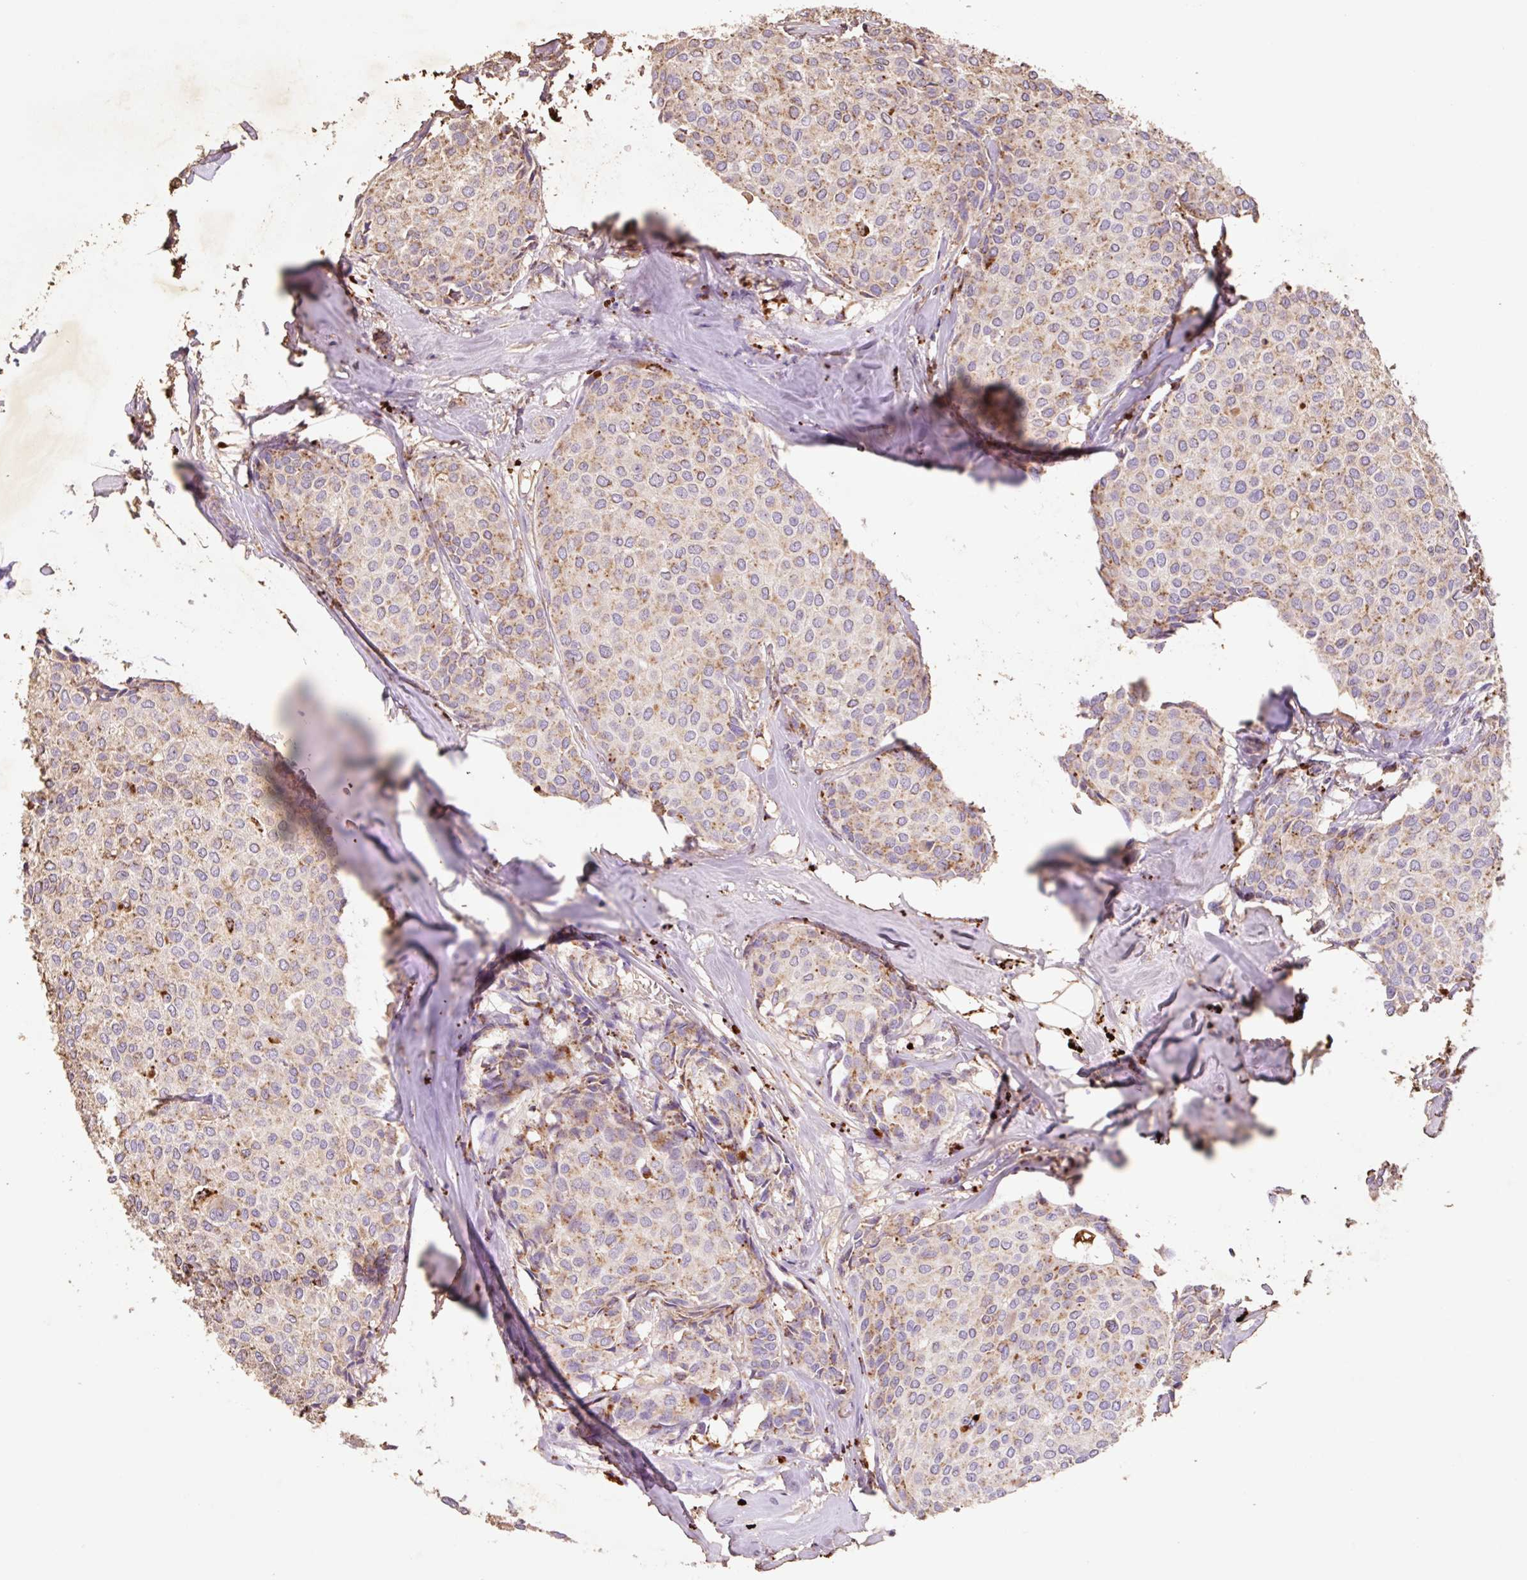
{"staining": {"intensity": "moderate", "quantity": "25%-75%", "location": "cytoplasmic/membranous"}, "tissue": "breast cancer", "cell_type": "Tumor cells", "image_type": "cancer", "snomed": [{"axis": "morphology", "description": "Duct carcinoma"}, {"axis": "topography", "description": "Breast"}], "caption": "DAB (3,3'-diaminobenzidine) immunohistochemical staining of human invasive ductal carcinoma (breast) exhibits moderate cytoplasmic/membranous protein staining in approximately 25%-75% of tumor cells. (IHC, brightfield microscopy, high magnification).", "gene": "HEXA", "patient": {"sex": "female", "age": 47}}